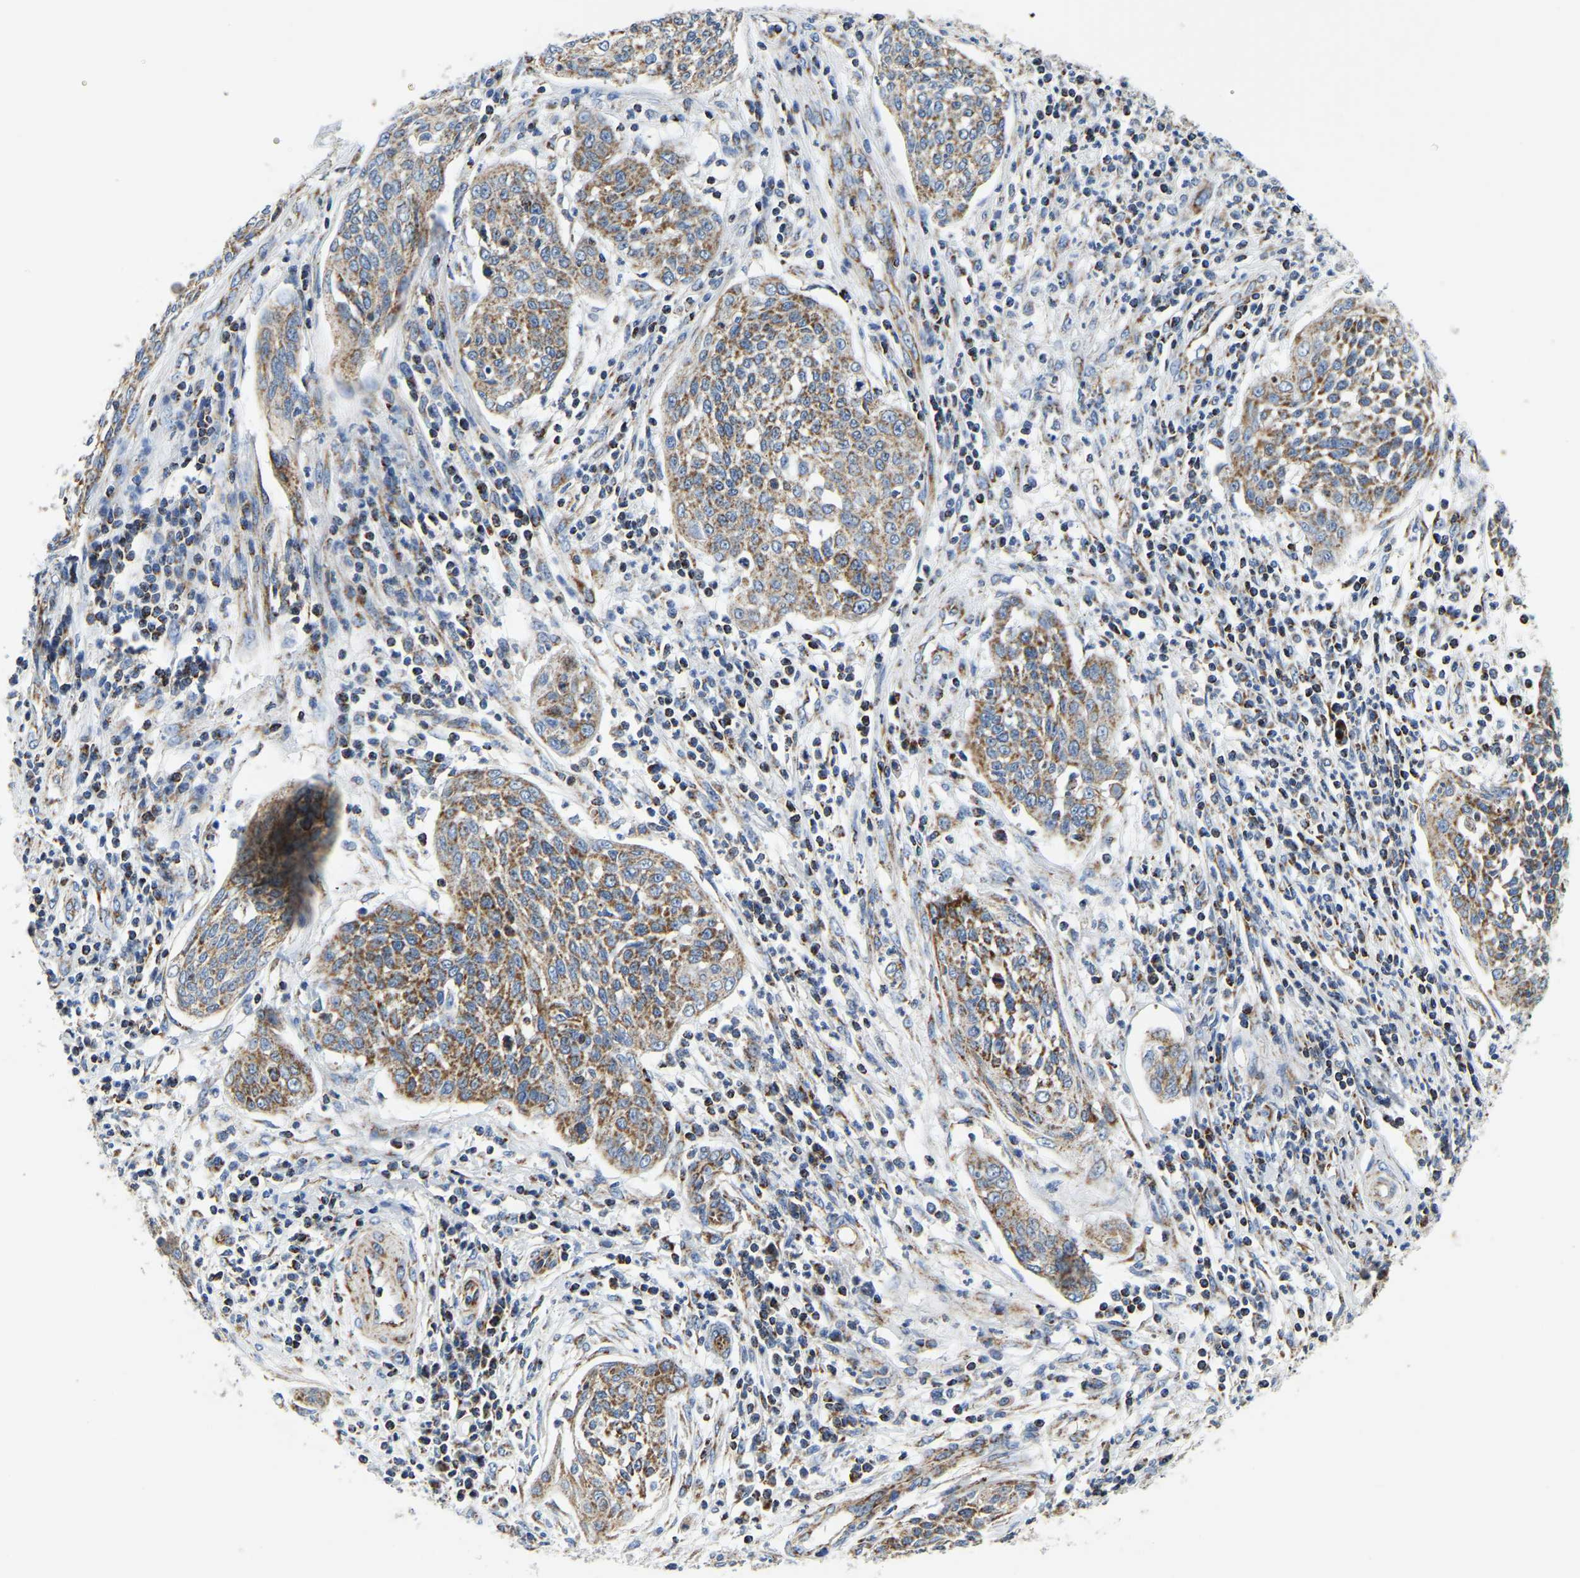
{"staining": {"intensity": "moderate", "quantity": "25%-75%", "location": "cytoplasmic/membranous"}, "tissue": "cervical cancer", "cell_type": "Tumor cells", "image_type": "cancer", "snomed": [{"axis": "morphology", "description": "Squamous cell carcinoma, NOS"}, {"axis": "topography", "description": "Cervix"}], "caption": "Immunohistochemistry of squamous cell carcinoma (cervical) reveals medium levels of moderate cytoplasmic/membranous positivity in about 25%-75% of tumor cells. (Stains: DAB (3,3'-diaminobenzidine) in brown, nuclei in blue, Microscopy: brightfield microscopy at high magnification).", "gene": "SFXN1", "patient": {"sex": "female", "age": 34}}